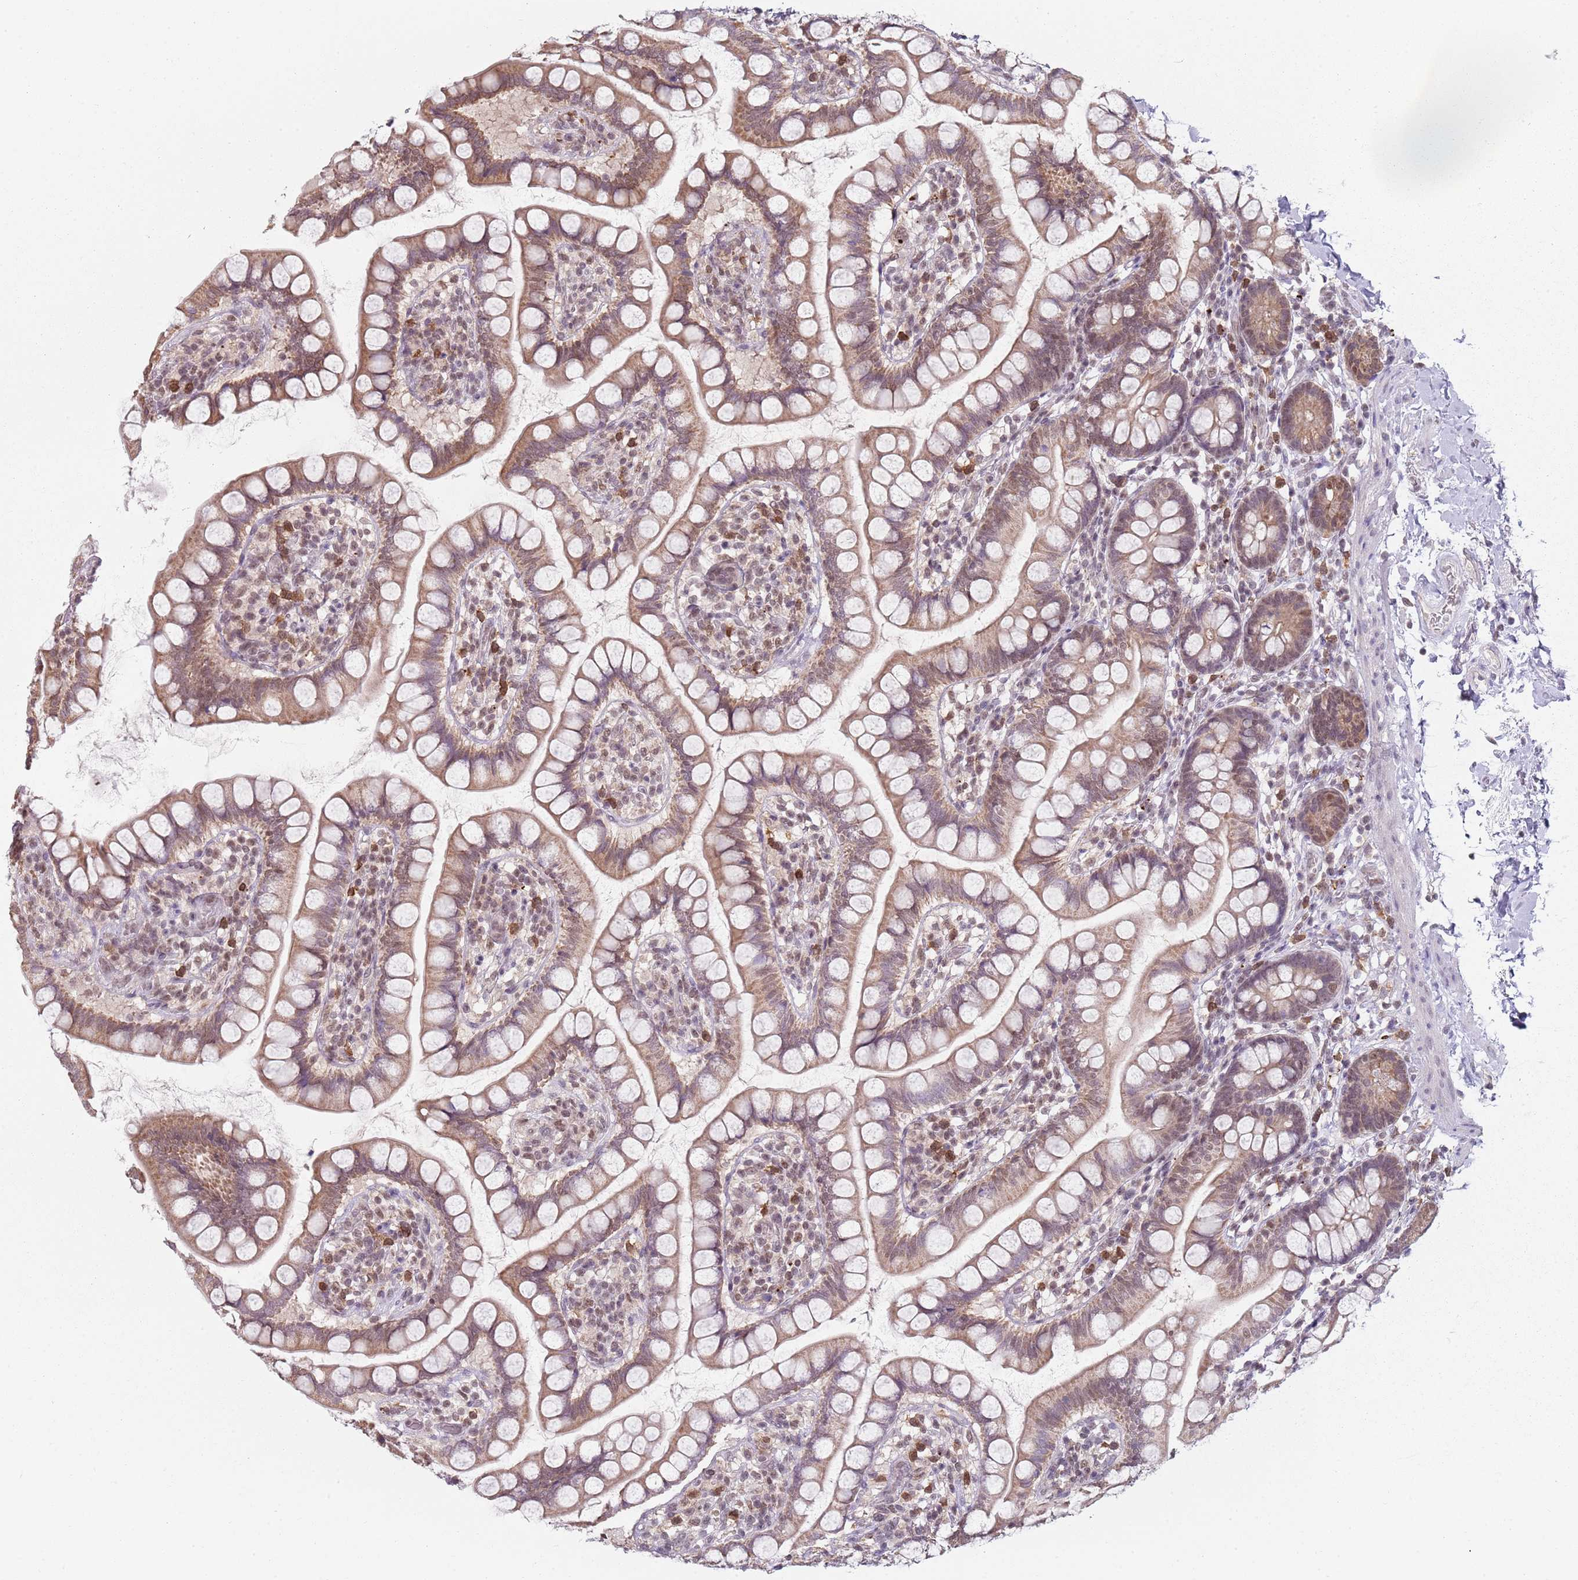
{"staining": {"intensity": "weak", "quantity": ">75%", "location": "cytoplasmic/membranous"}, "tissue": "small intestine", "cell_type": "Glandular cells", "image_type": "normal", "snomed": [{"axis": "morphology", "description": "Normal tissue, NOS"}, {"axis": "topography", "description": "Small intestine"}], "caption": "The image shows a brown stain indicating the presence of a protein in the cytoplasmic/membranous of glandular cells in small intestine. (brown staining indicates protein expression, while blue staining denotes nuclei).", "gene": "SMARCAL1", "patient": {"sex": "female", "age": 84}}